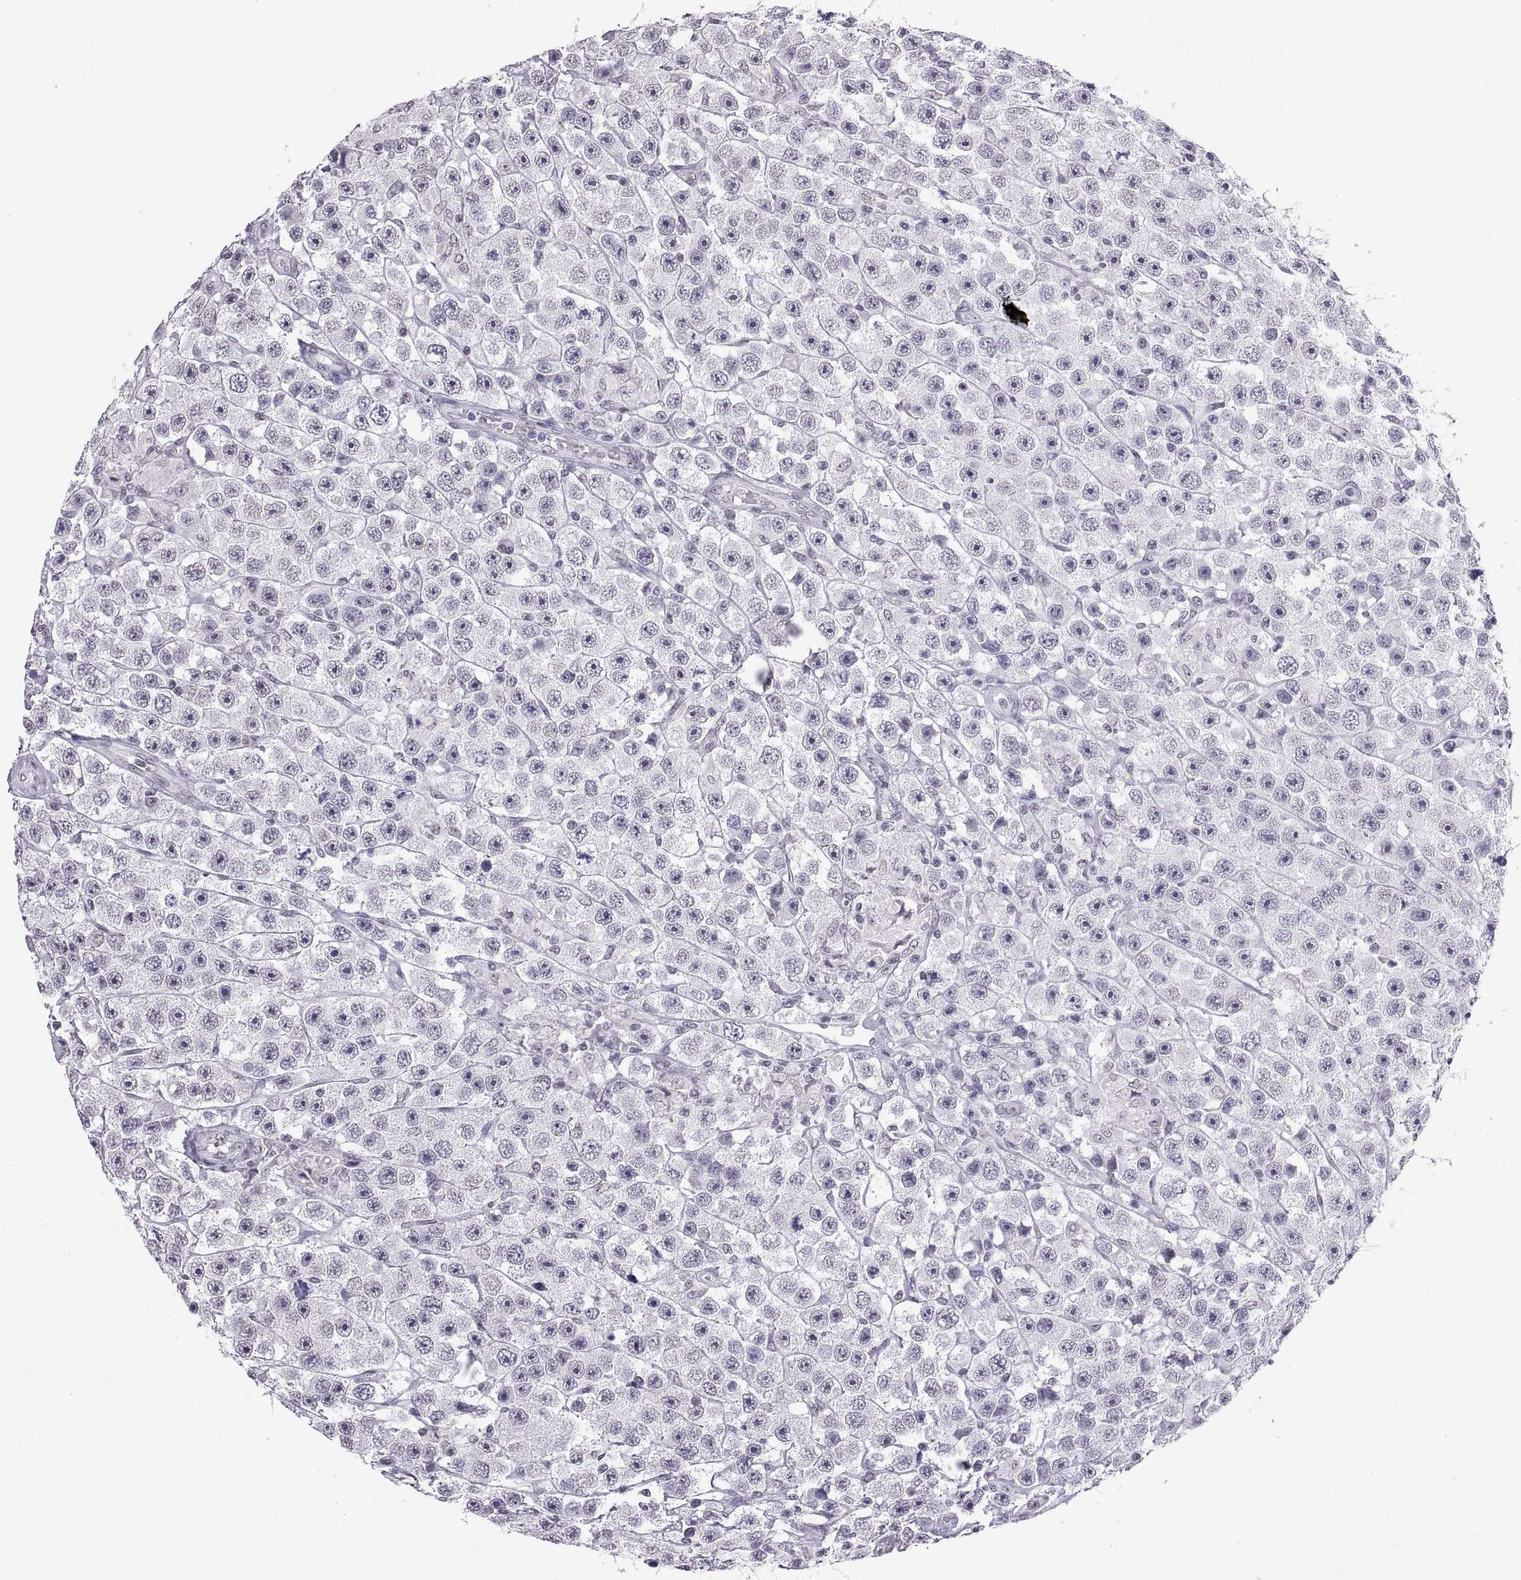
{"staining": {"intensity": "negative", "quantity": "none", "location": "none"}, "tissue": "testis cancer", "cell_type": "Tumor cells", "image_type": "cancer", "snomed": [{"axis": "morphology", "description": "Seminoma, NOS"}, {"axis": "topography", "description": "Testis"}], "caption": "High power microscopy image of an immunohistochemistry photomicrograph of seminoma (testis), revealing no significant staining in tumor cells.", "gene": "CARTPT", "patient": {"sex": "male", "age": 45}}